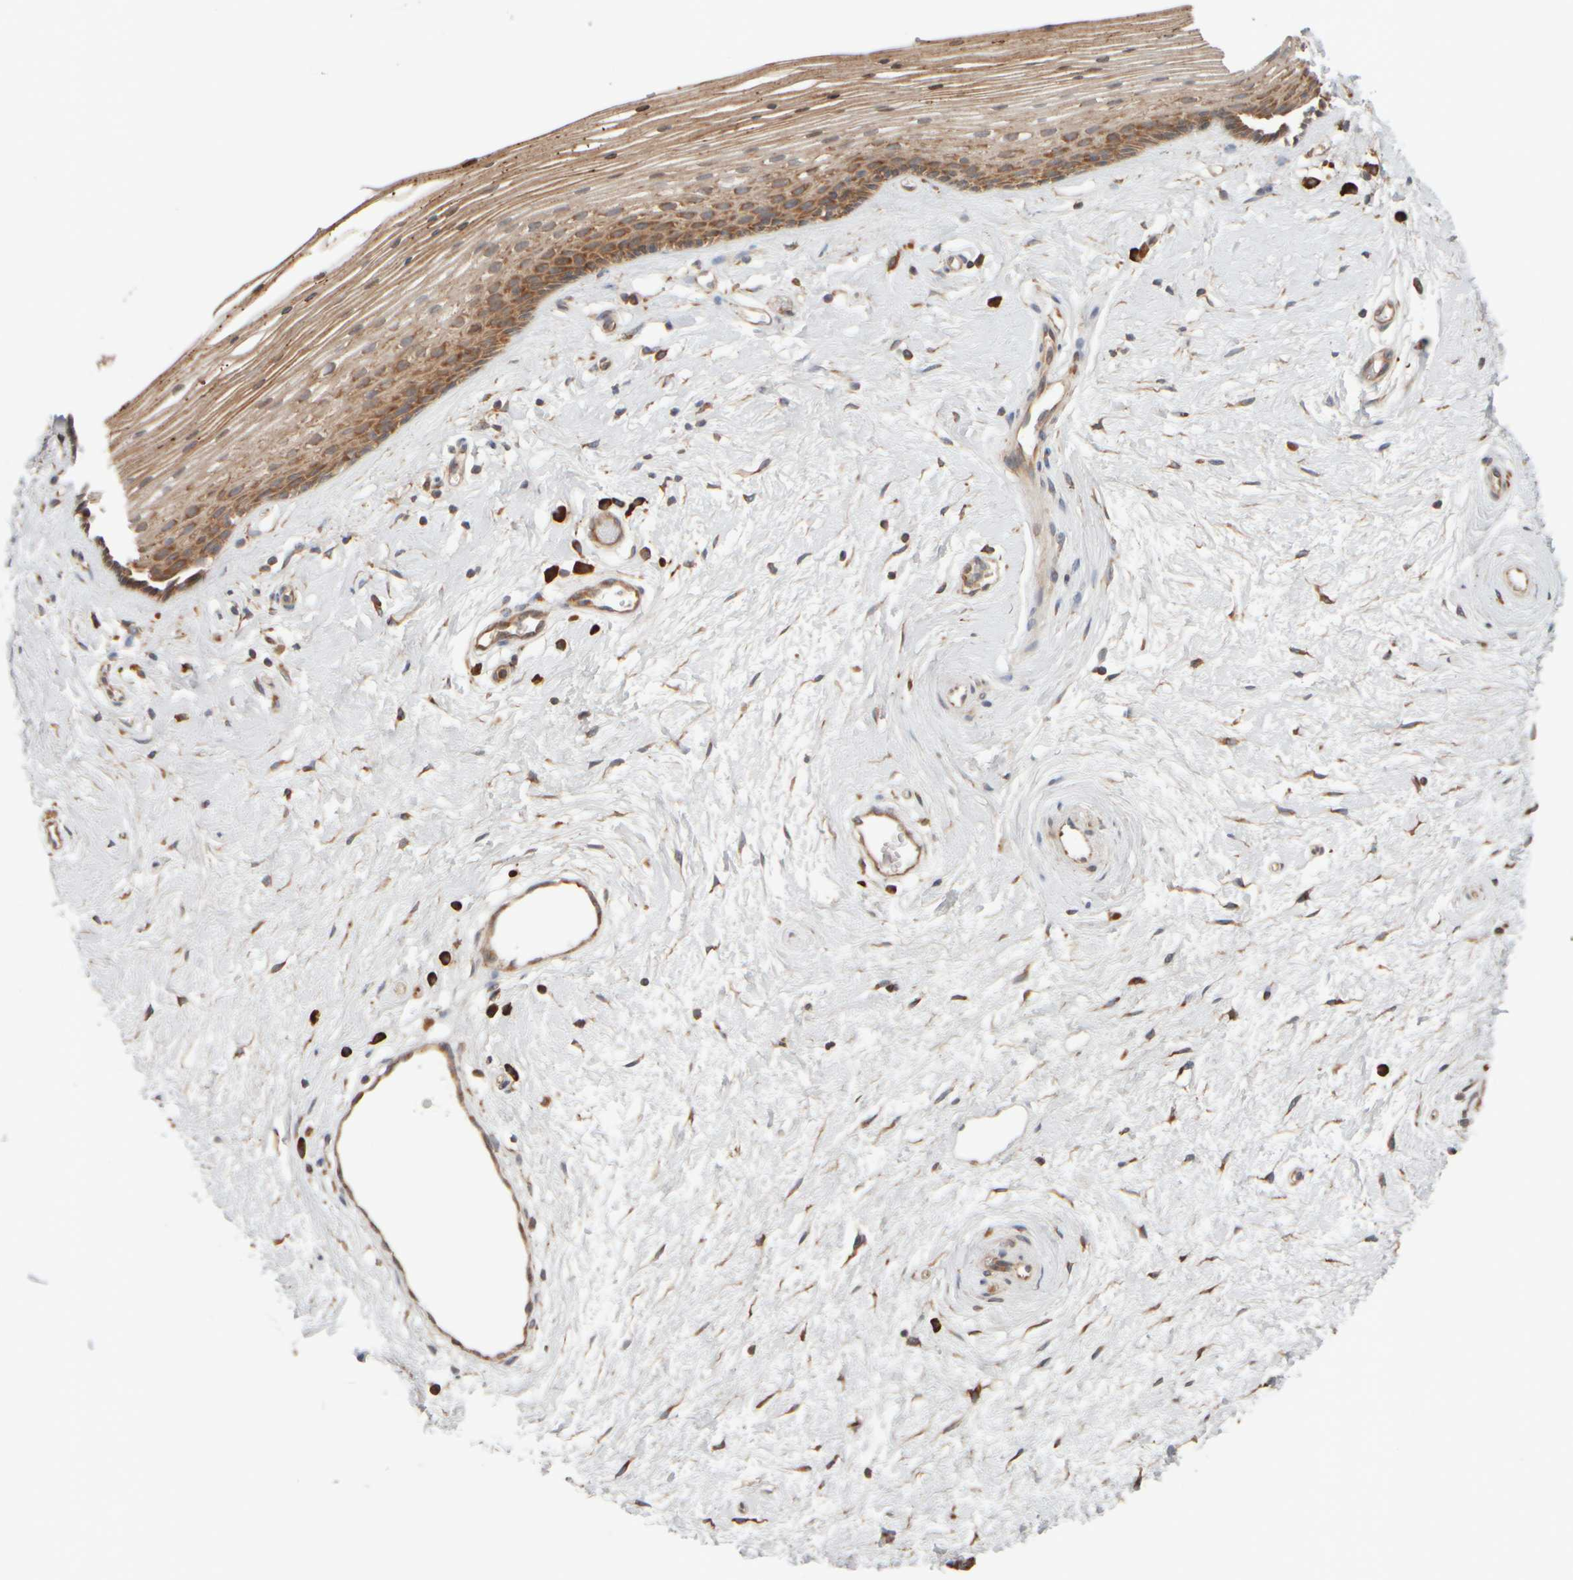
{"staining": {"intensity": "moderate", "quantity": "25%-75%", "location": "cytoplasmic/membranous"}, "tissue": "vagina", "cell_type": "Squamous epithelial cells", "image_type": "normal", "snomed": [{"axis": "morphology", "description": "Normal tissue, NOS"}, {"axis": "topography", "description": "Vagina"}], "caption": "Brown immunohistochemical staining in benign vagina demonstrates moderate cytoplasmic/membranous staining in approximately 25%-75% of squamous epithelial cells. The staining is performed using DAB (3,3'-diaminobenzidine) brown chromogen to label protein expression. The nuclei are counter-stained blue using hematoxylin.", "gene": "EIF2B3", "patient": {"sex": "female", "age": 46}}